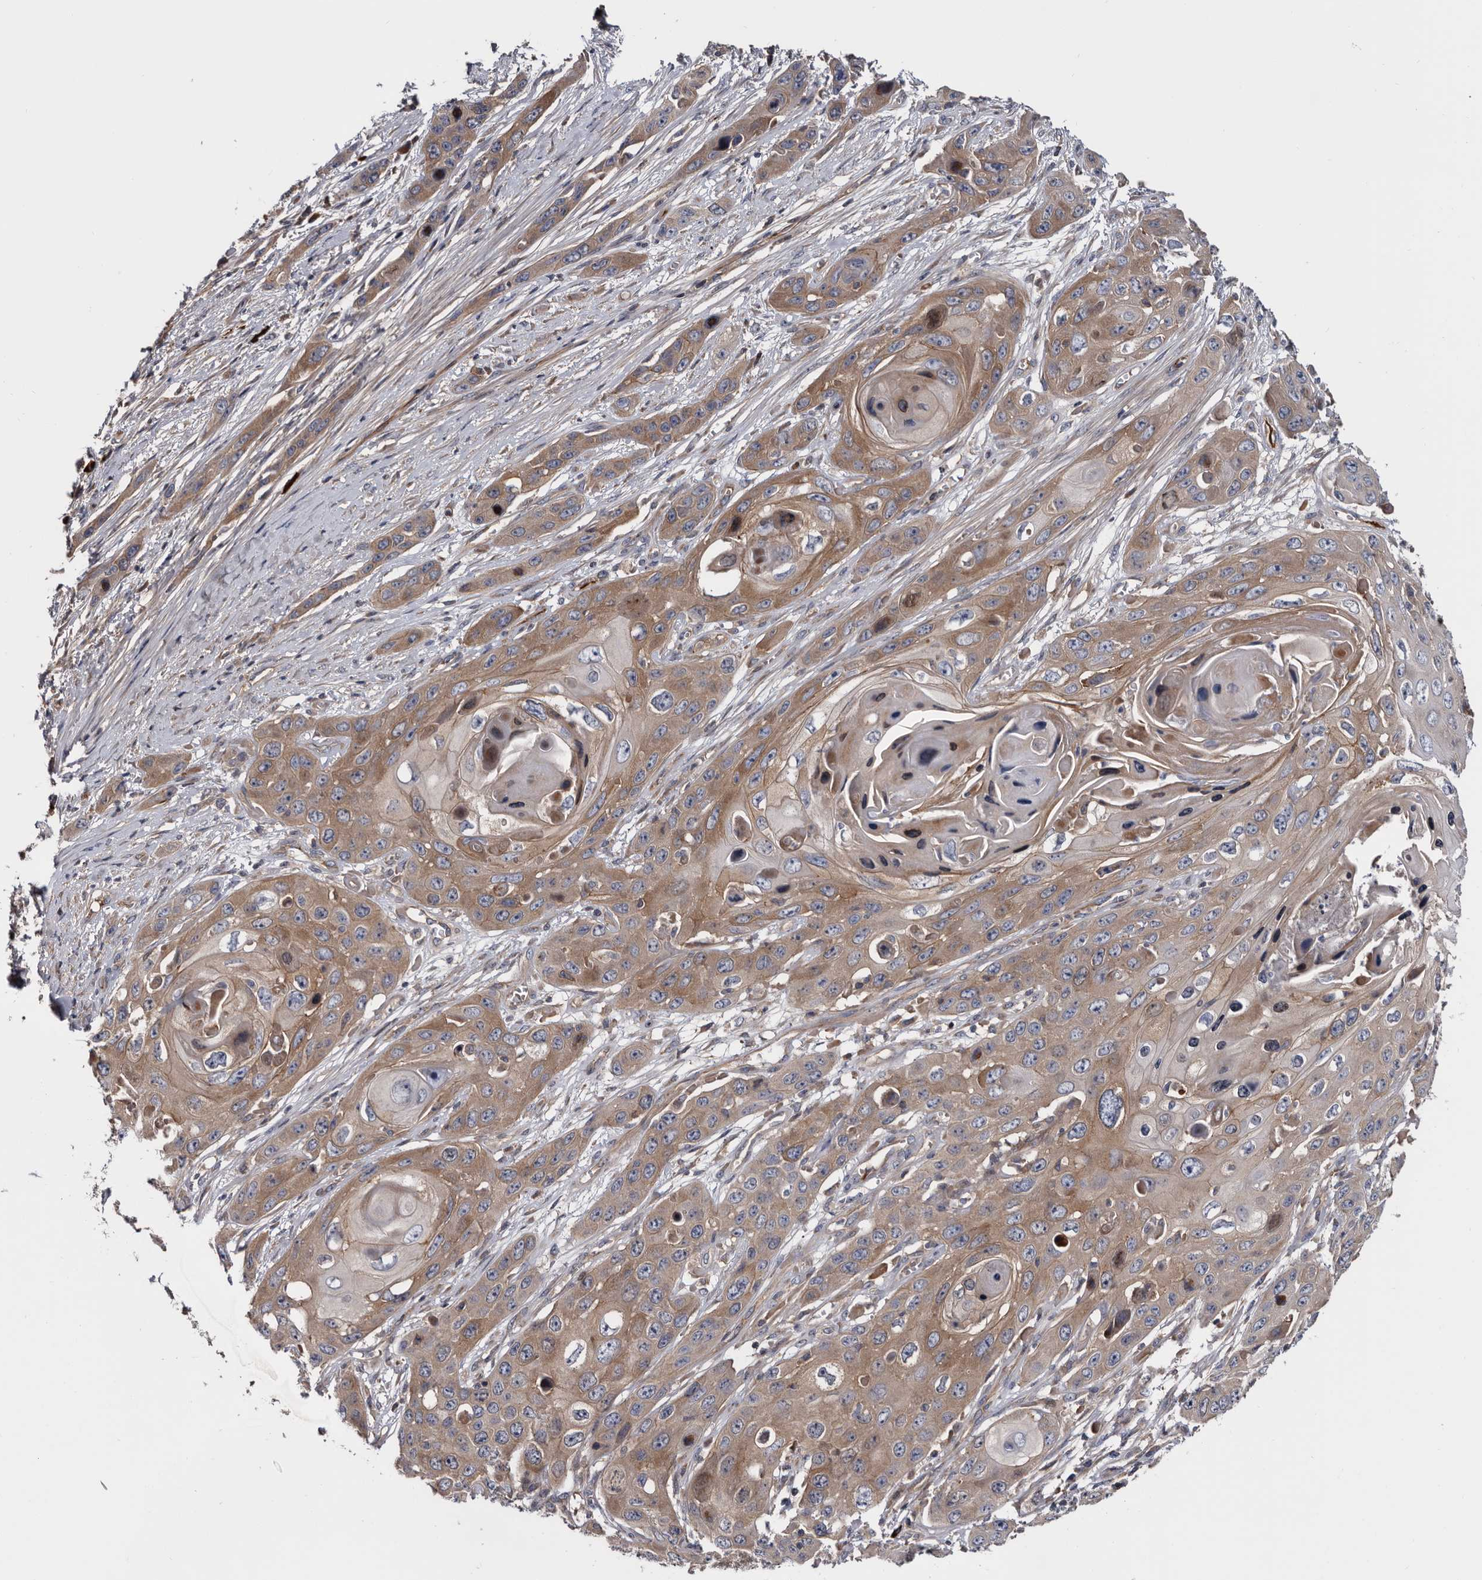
{"staining": {"intensity": "moderate", "quantity": ">75%", "location": "cytoplasmic/membranous"}, "tissue": "skin cancer", "cell_type": "Tumor cells", "image_type": "cancer", "snomed": [{"axis": "morphology", "description": "Squamous cell carcinoma, NOS"}, {"axis": "topography", "description": "Skin"}], "caption": "Approximately >75% of tumor cells in skin cancer (squamous cell carcinoma) reveal moderate cytoplasmic/membranous protein staining as visualized by brown immunohistochemical staining.", "gene": "TSPAN17", "patient": {"sex": "male", "age": 55}}